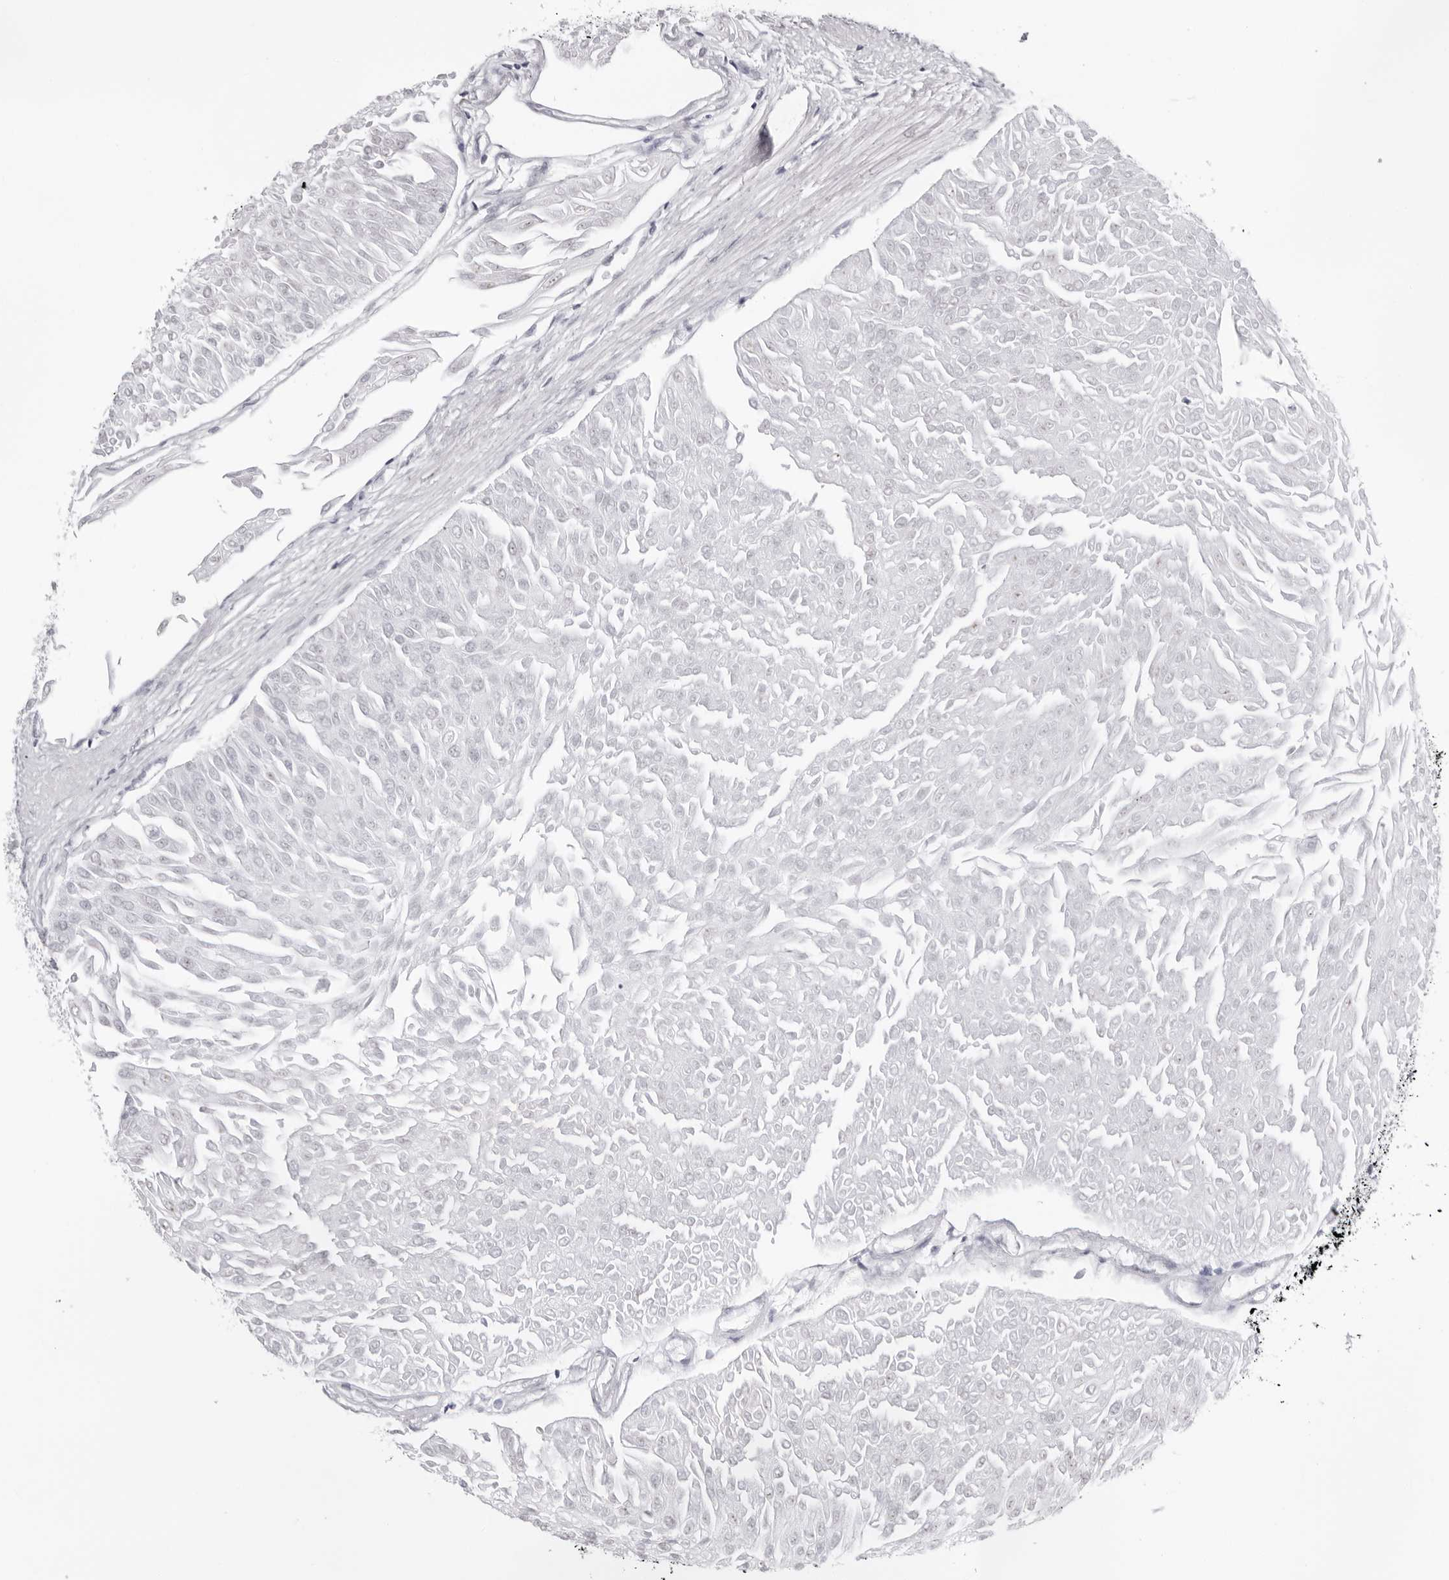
{"staining": {"intensity": "negative", "quantity": "none", "location": "none"}, "tissue": "urothelial cancer", "cell_type": "Tumor cells", "image_type": "cancer", "snomed": [{"axis": "morphology", "description": "Urothelial carcinoma, Low grade"}, {"axis": "topography", "description": "Urinary bladder"}], "caption": "Low-grade urothelial carcinoma was stained to show a protein in brown. There is no significant staining in tumor cells.", "gene": "TMOD4", "patient": {"sex": "male", "age": 67}}